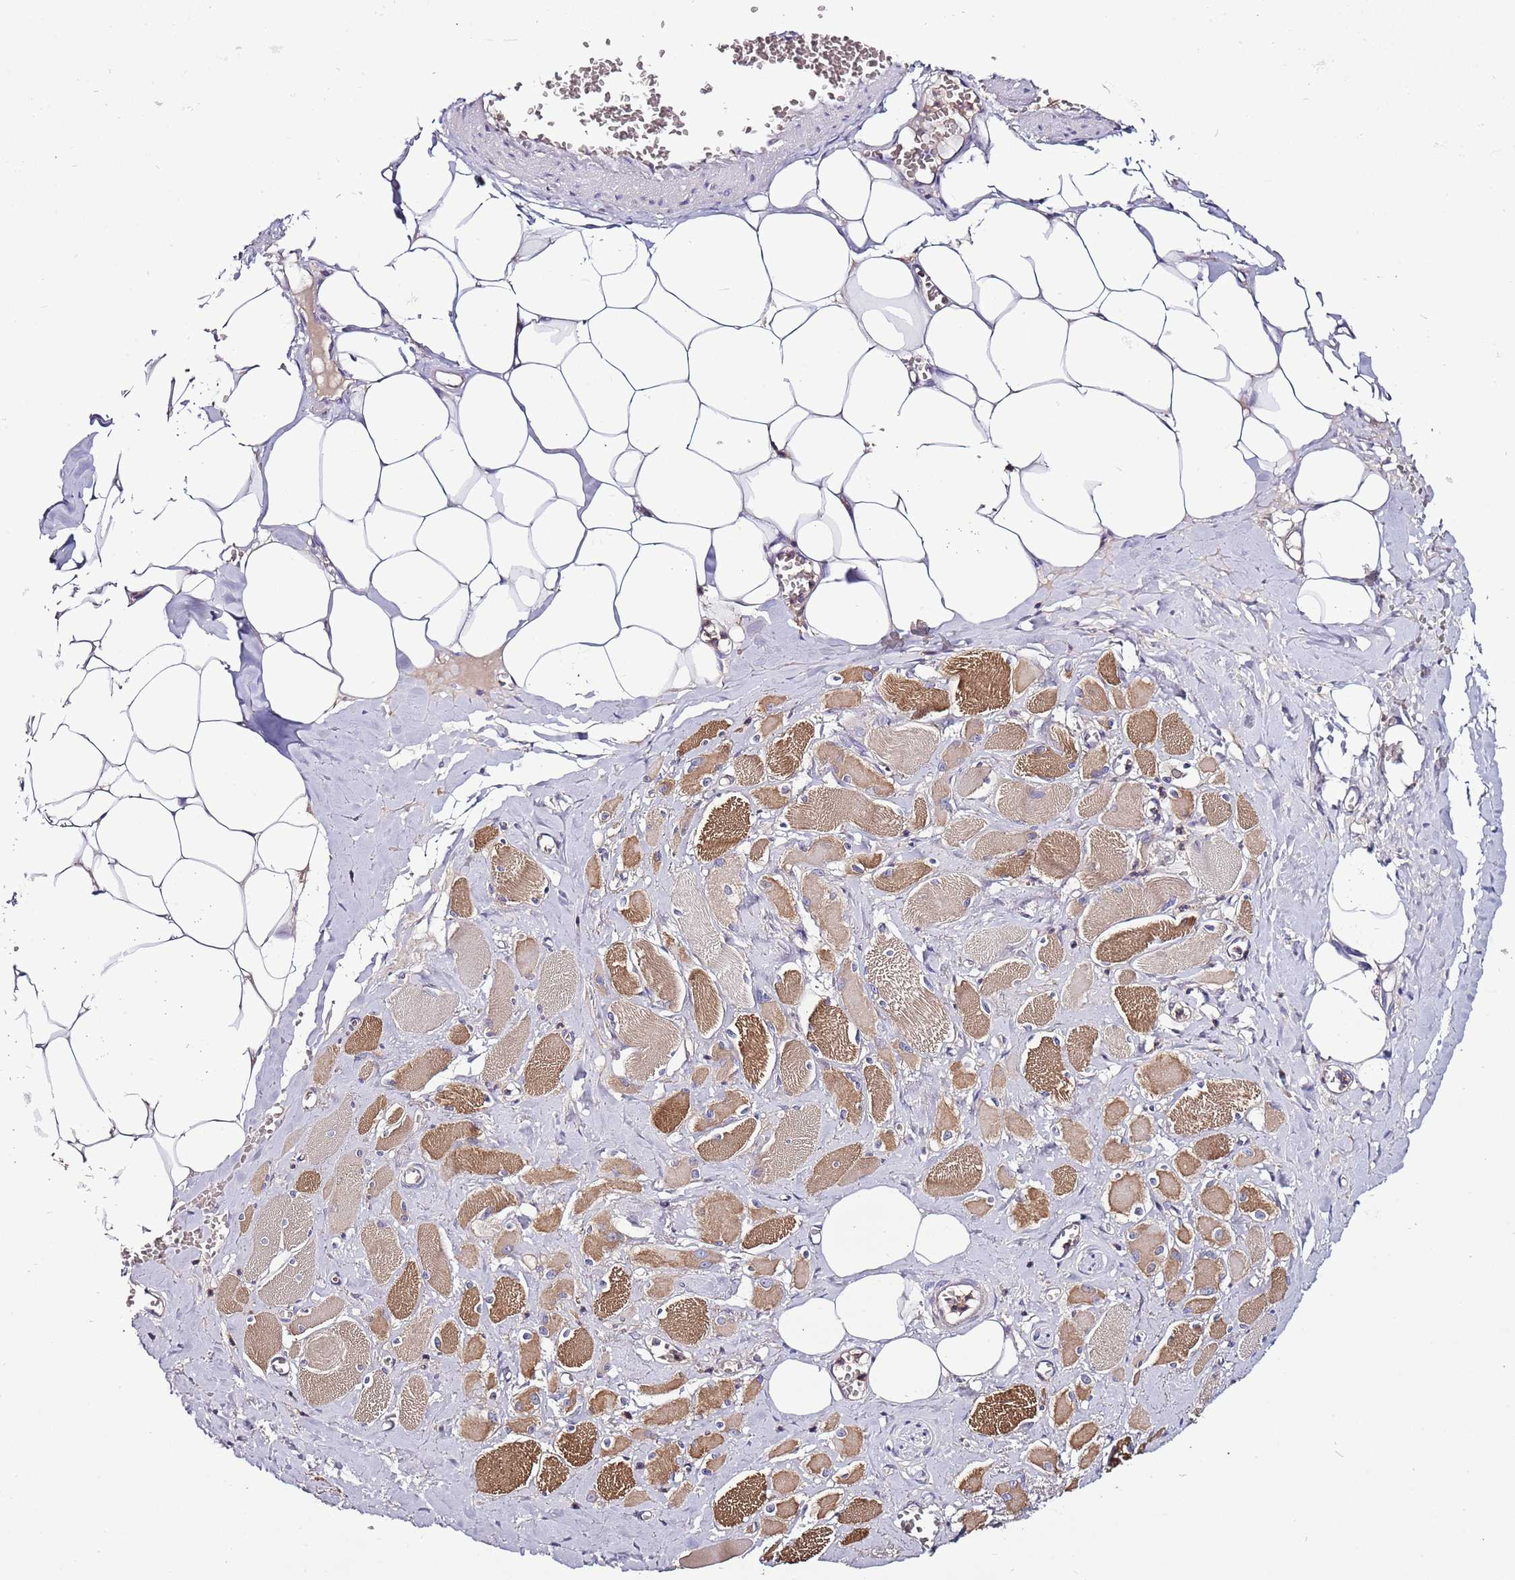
{"staining": {"intensity": "moderate", "quantity": ">75%", "location": "cytoplasmic/membranous"}, "tissue": "skeletal muscle", "cell_type": "Myocytes", "image_type": "normal", "snomed": [{"axis": "morphology", "description": "Normal tissue, NOS"}, {"axis": "morphology", "description": "Basal cell carcinoma"}, {"axis": "topography", "description": "Skeletal muscle"}], "caption": "The histopathology image demonstrates a brown stain indicating the presence of a protein in the cytoplasmic/membranous of myocytes in skeletal muscle.", "gene": "IGIP", "patient": {"sex": "female", "age": 64}}